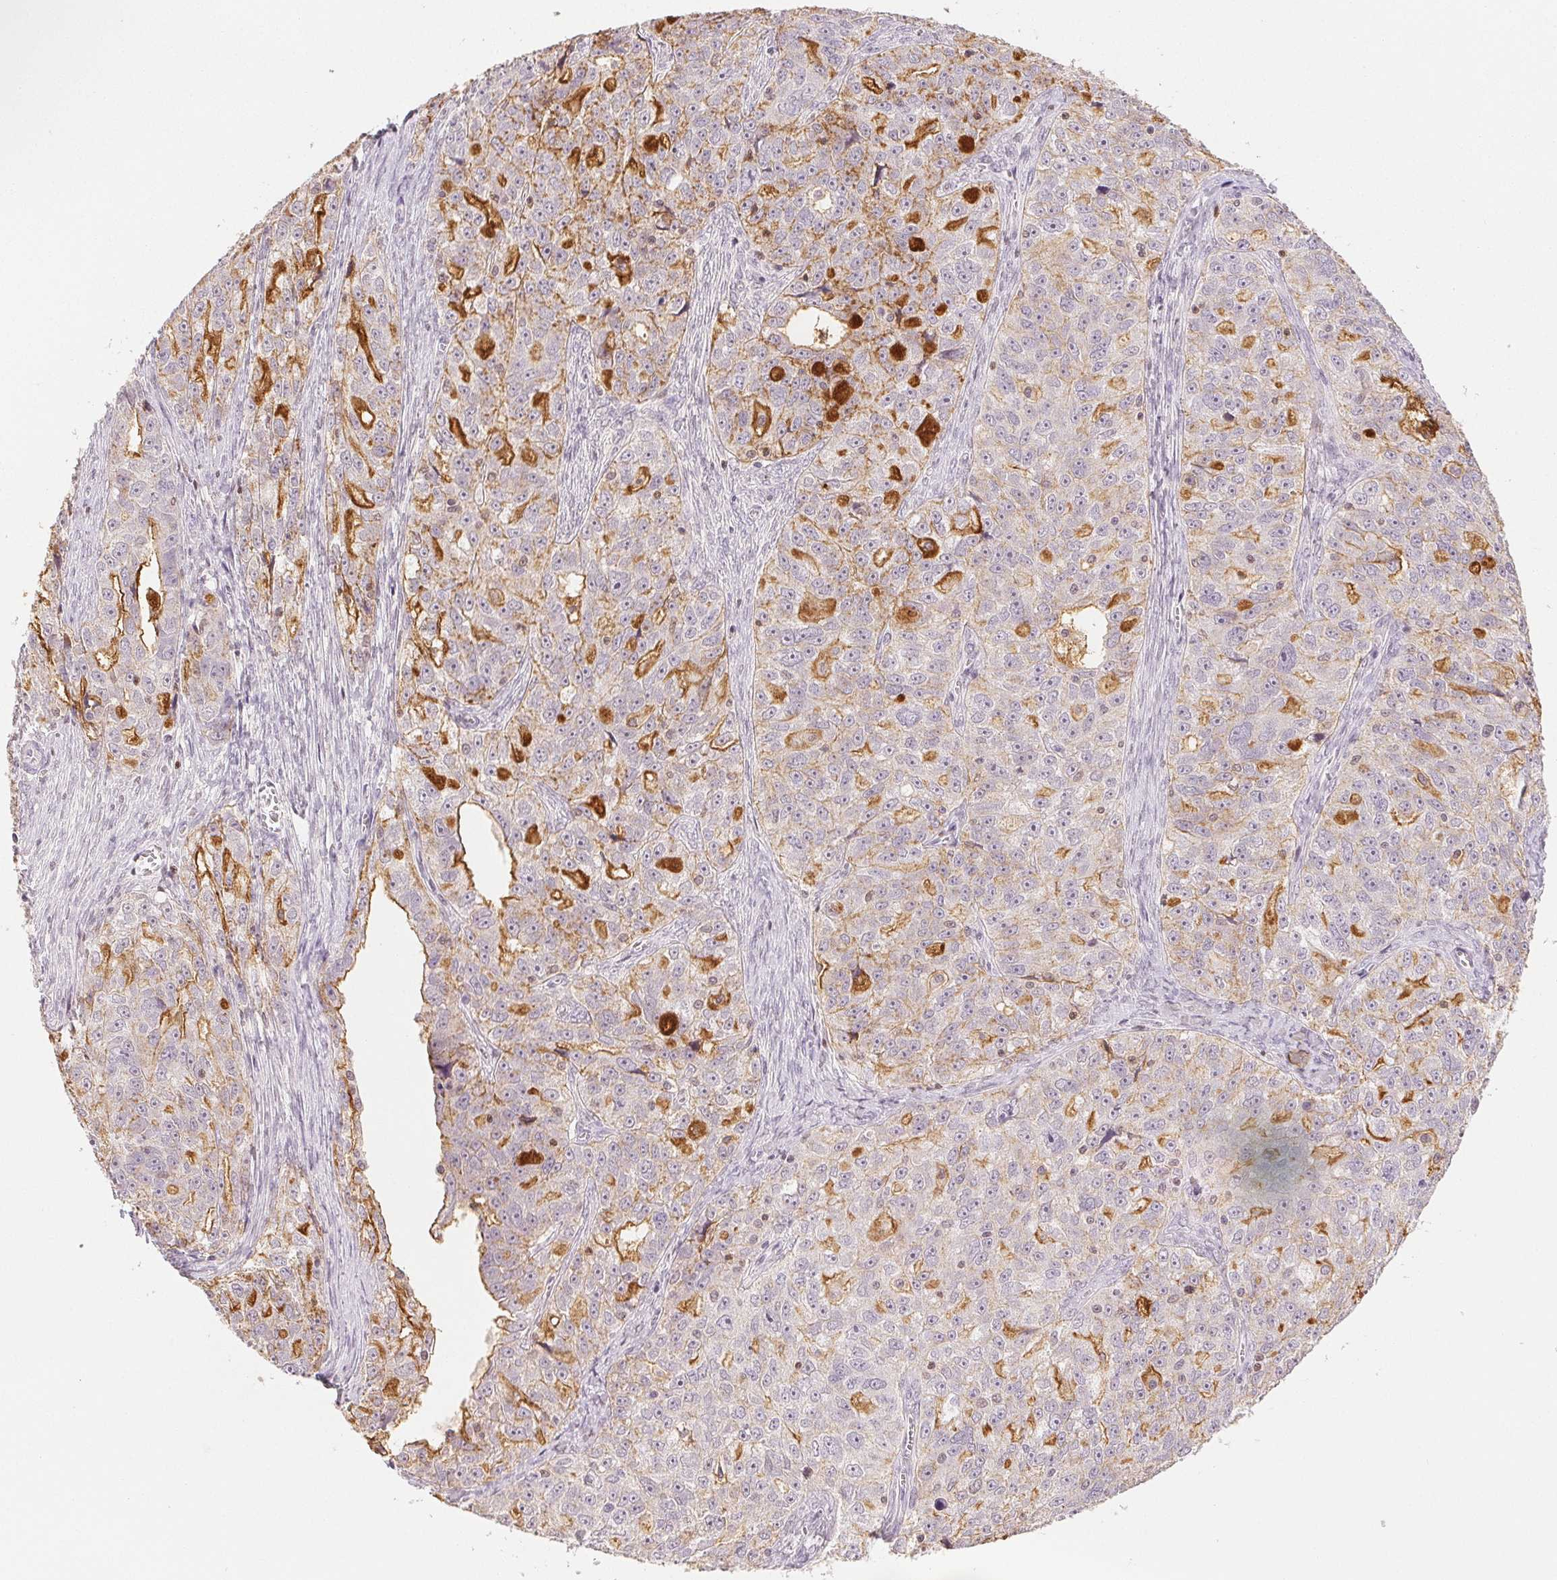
{"staining": {"intensity": "moderate", "quantity": "25%-75%", "location": "cytoplasmic/membranous"}, "tissue": "ovarian cancer", "cell_type": "Tumor cells", "image_type": "cancer", "snomed": [{"axis": "morphology", "description": "Cystadenocarcinoma, serous, NOS"}, {"axis": "topography", "description": "Ovary"}], "caption": "This is a photomicrograph of immunohistochemistry staining of serous cystadenocarcinoma (ovarian), which shows moderate expression in the cytoplasmic/membranous of tumor cells.", "gene": "RUNX2", "patient": {"sex": "female", "age": 51}}